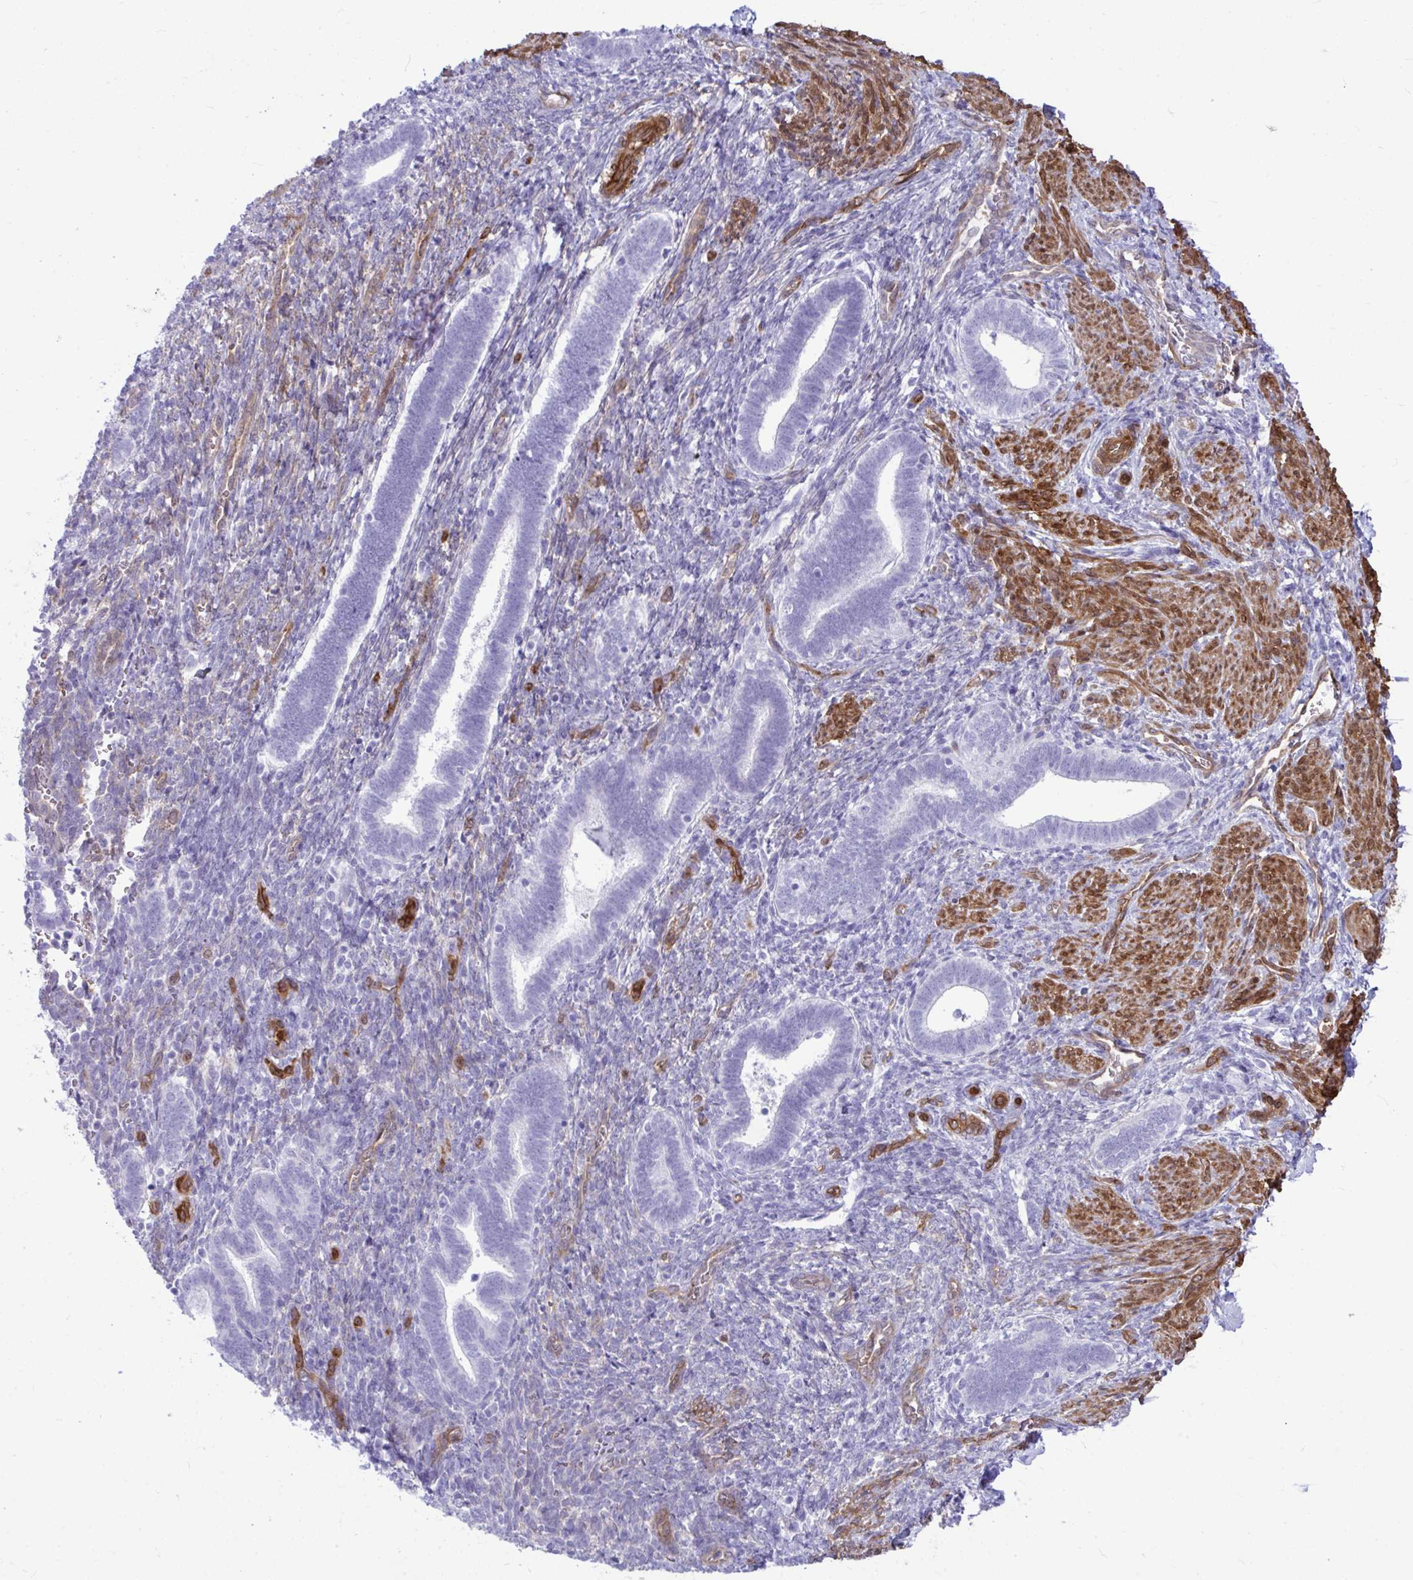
{"staining": {"intensity": "negative", "quantity": "none", "location": "none"}, "tissue": "endometrium", "cell_type": "Cells in endometrial stroma", "image_type": "normal", "snomed": [{"axis": "morphology", "description": "Normal tissue, NOS"}, {"axis": "topography", "description": "Endometrium"}], "caption": "Immunohistochemical staining of unremarkable human endometrium reveals no significant positivity in cells in endometrial stroma. (Brightfield microscopy of DAB (3,3'-diaminobenzidine) immunohistochemistry at high magnification).", "gene": "LIMS2", "patient": {"sex": "female", "age": 34}}